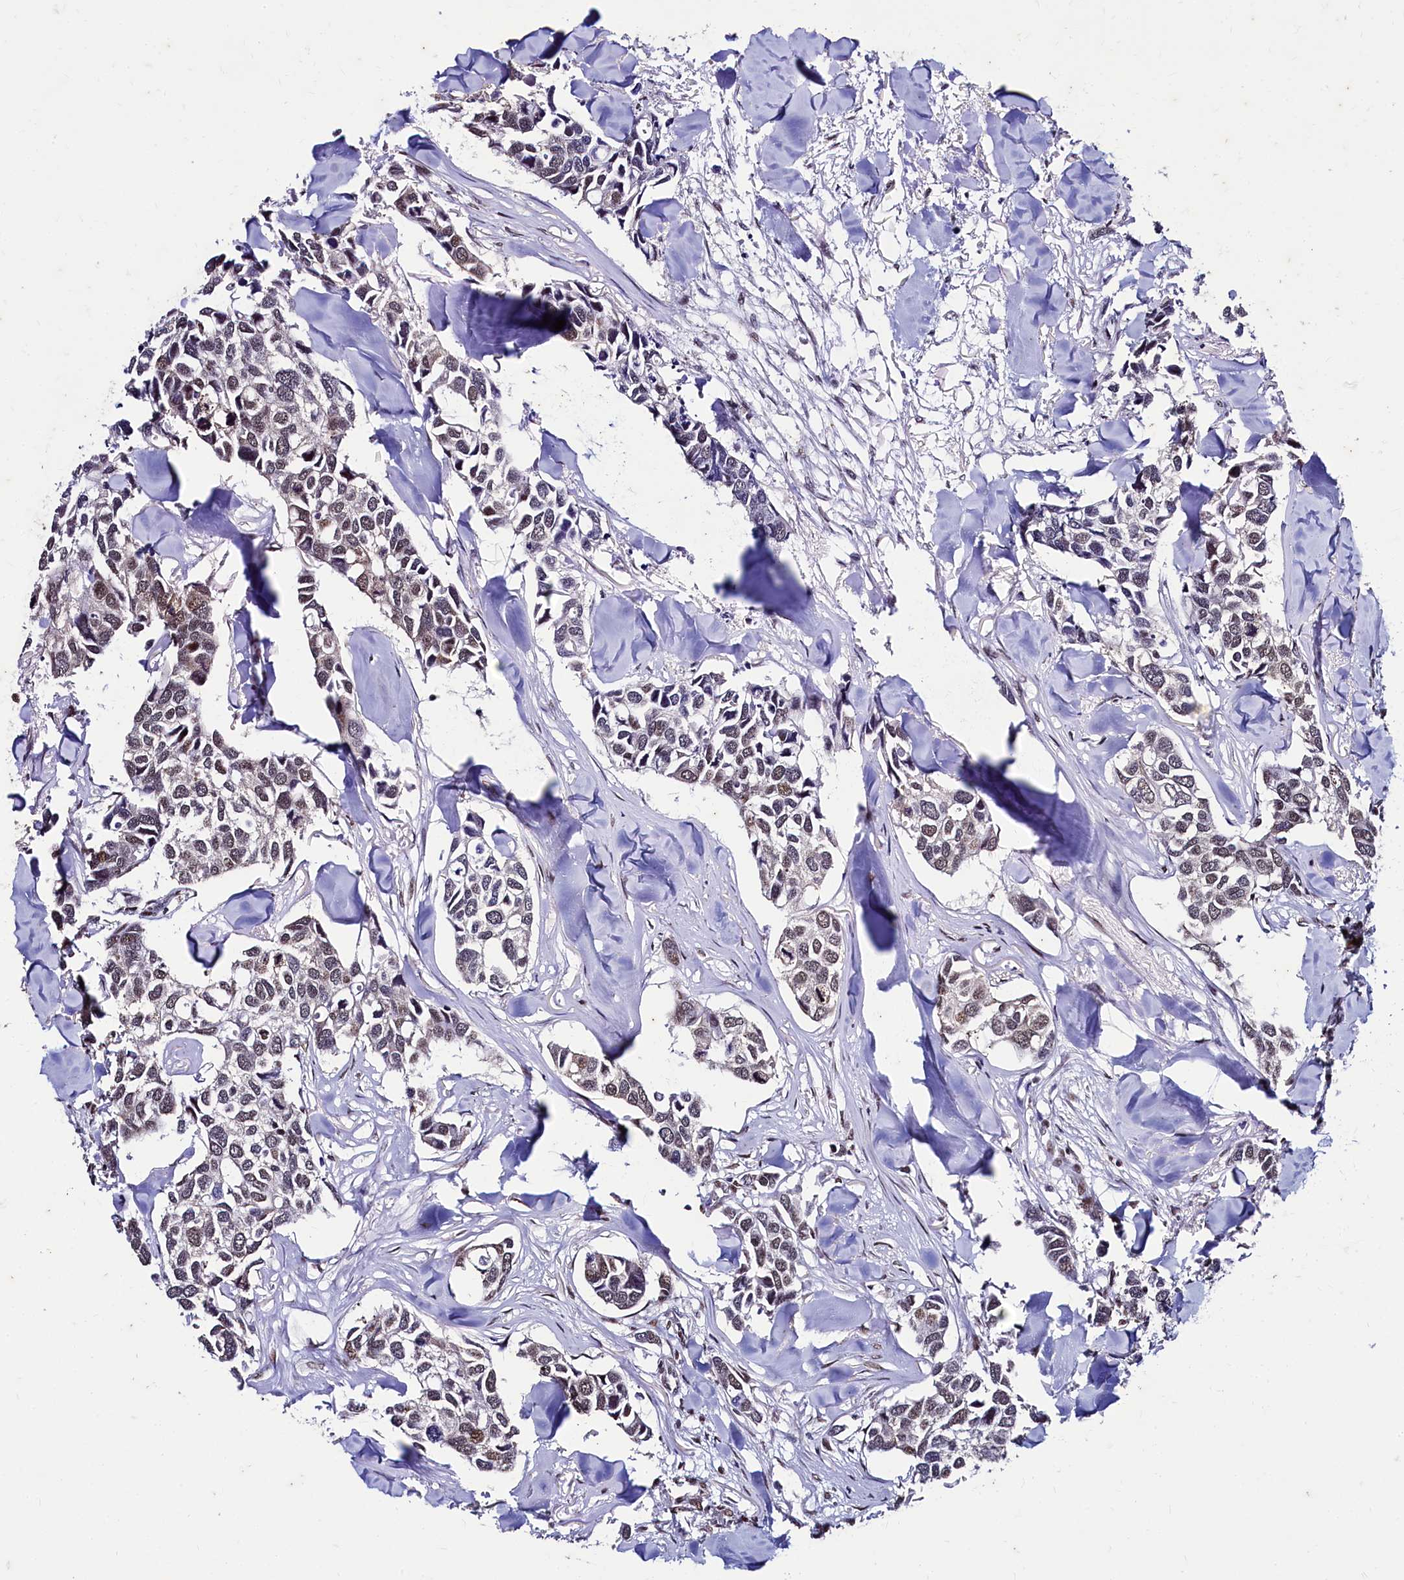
{"staining": {"intensity": "moderate", "quantity": "<25%", "location": "nuclear"}, "tissue": "breast cancer", "cell_type": "Tumor cells", "image_type": "cancer", "snomed": [{"axis": "morphology", "description": "Duct carcinoma"}, {"axis": "topography", "description": "Breast"}], "caption": "A high-resolution photomicrograph shows immunohistochemistry staining of breast invasive ductal carcinoma, which demonstrates moderate nuclear staining in about <25% of tumor cells. (Stains: DAB (3,3'-diaminobenzidine) in brown, nuclei in blue, Microscopy: brightfield microscopy at high magnification).", "gene": "CPSF7", "patient": {"sex": "female", "age": 83}}